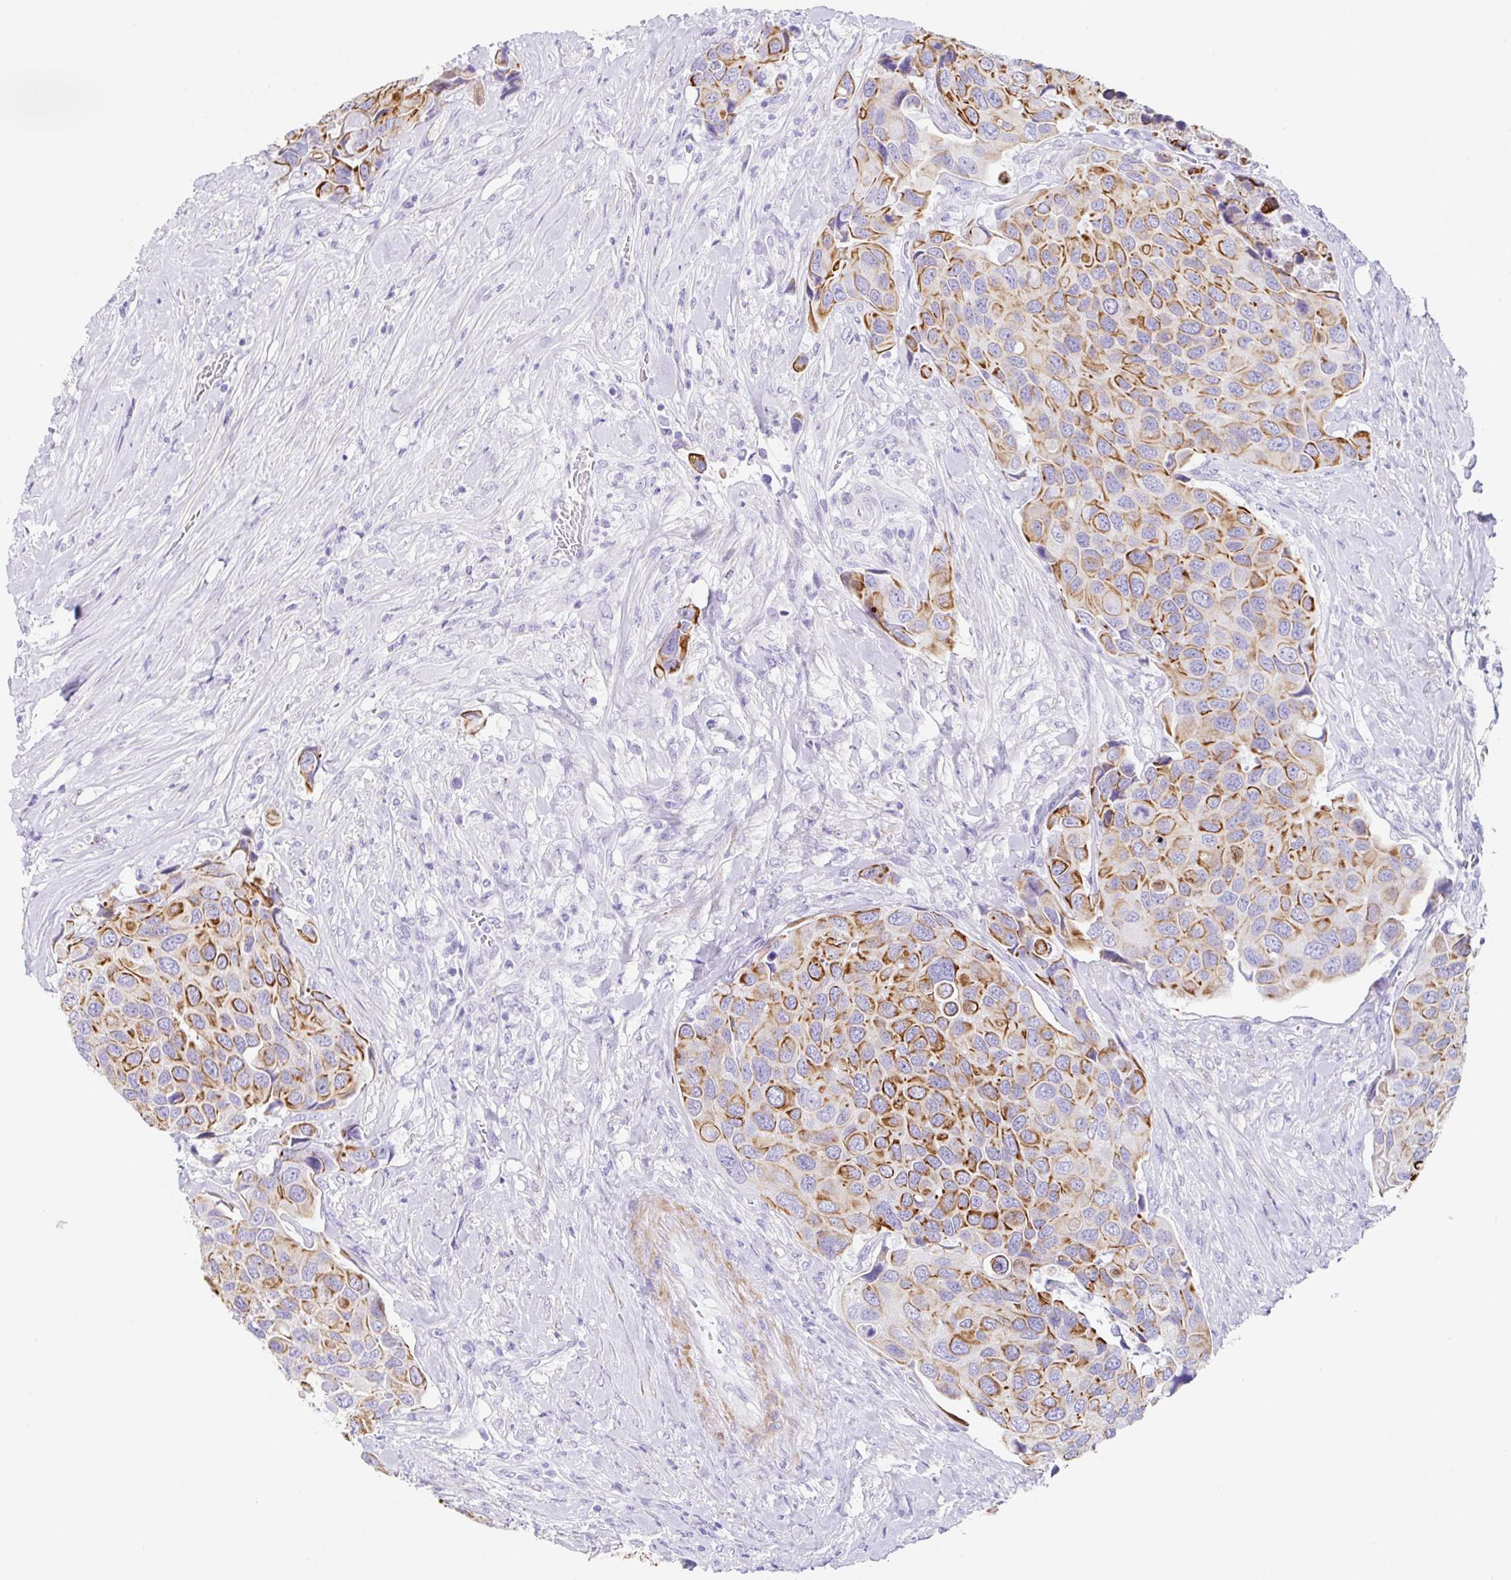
{"staining": {"intensity": "moderate", "quantity": ">75%", "location": "cytoplasmic/membranous"}, "tissue": "urothelial cancer", "cell_type": "Tumor cells", "image_type": "cancer", "snomed": [{"axis": "morphology", "description": "Urothelial carcinoma, High grade"}, {"axis": "topography", "description": "Urinary bladder"}], "caption": "Urothelial cancer stained with a brown dye reveals moderate cytoplasmic/membranous positive positivity in approximately >75% of tumor cells.", "gene": "CLDND2", "patient": {"sex": "male", "age": 74}}